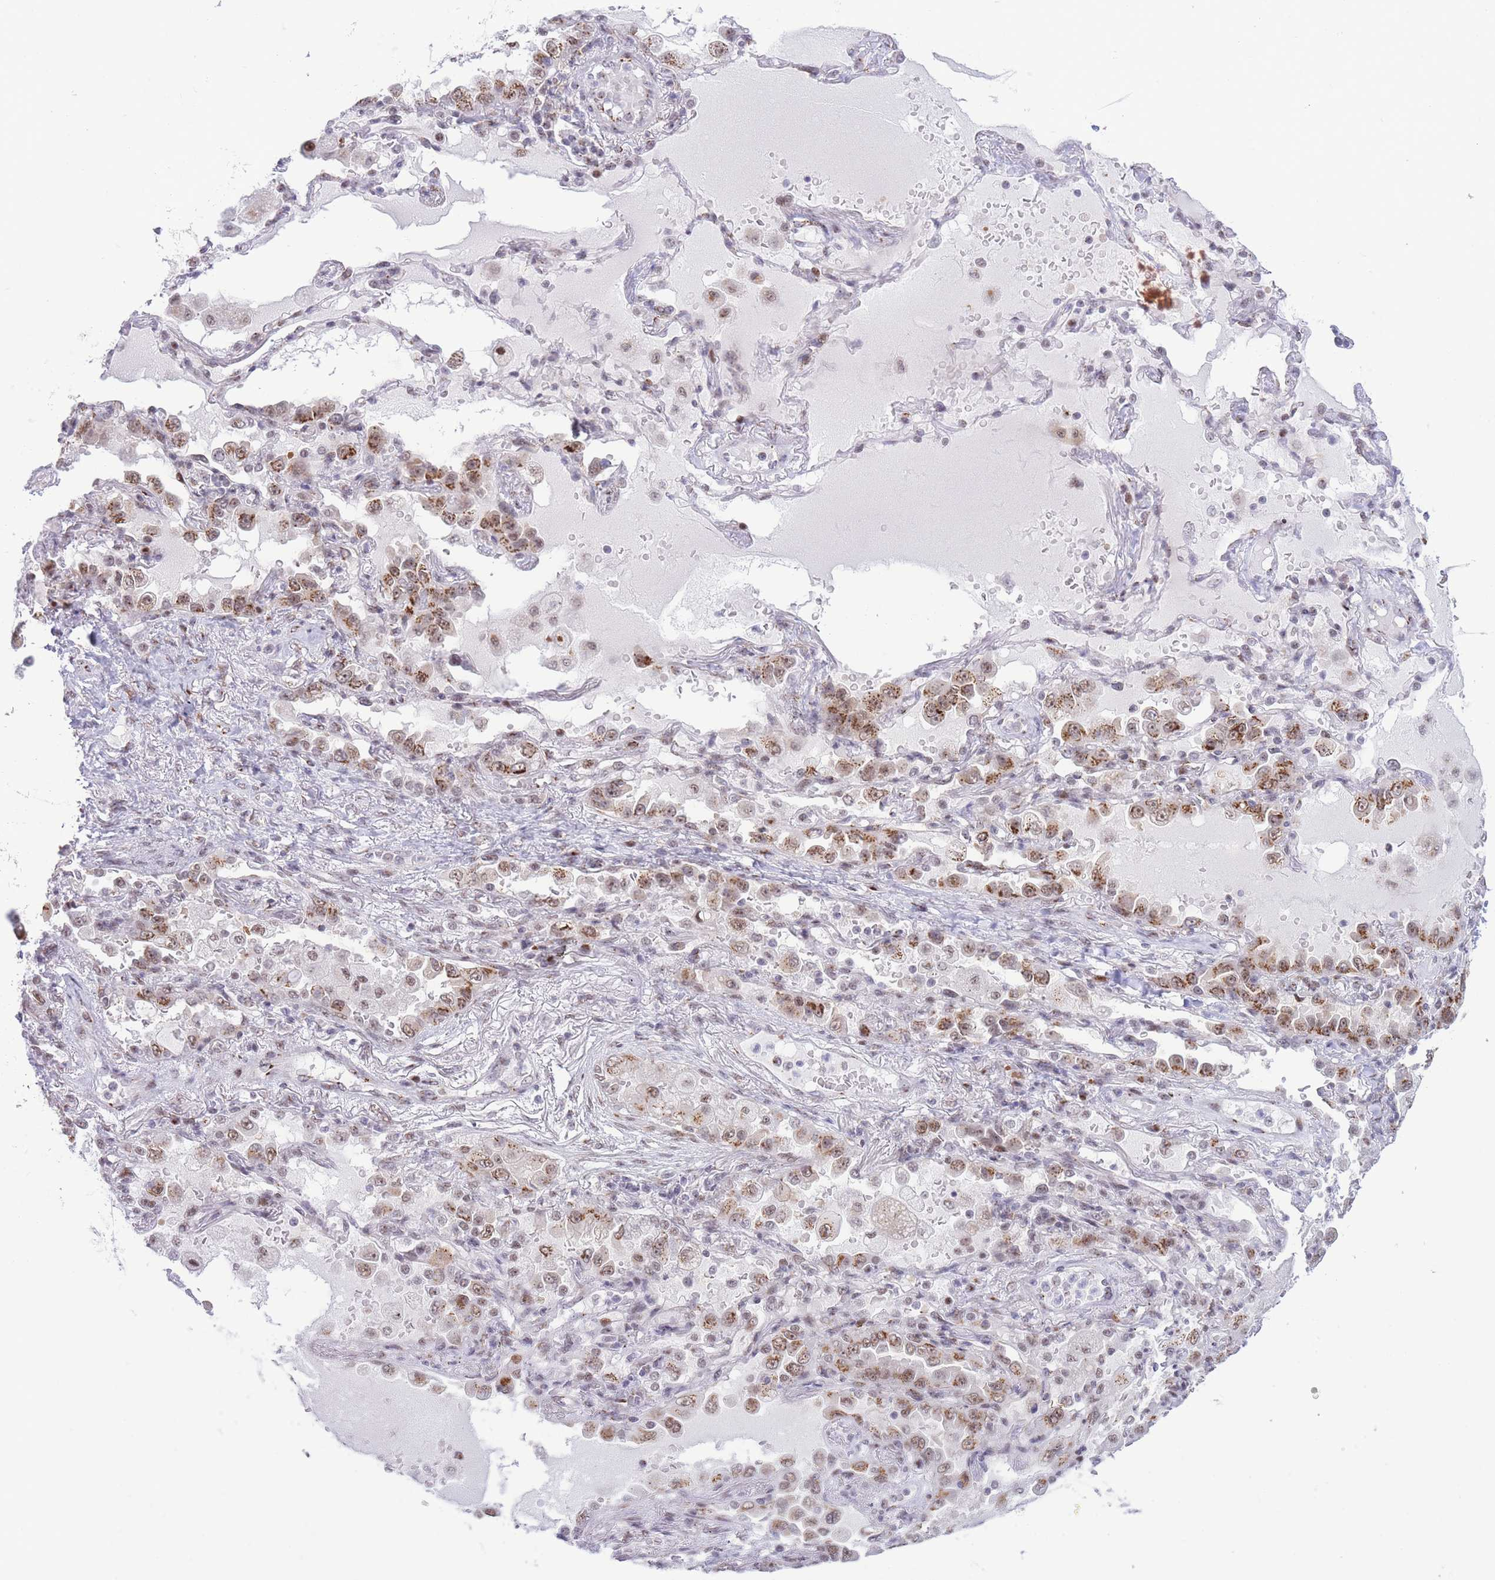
{"staining": {"intensity": "strong", "quantity": ">75%", "location": "cytoplasmic/membranous,nuclear"}, "tissue": "lung cancer", "cell_type": "Tumor cells", "image_type": "cancer", "snomed": [{"axis": "morphology", "description": "Squamous cell carcinoma, NOS"}, {"axis": "topography", "description": "Lung"}], "caption": "This photomicrograph demonstrates immunohistochemistry staining of human lung cancer, with high strong cytoplasmic/membranous and nuclear expression in about >75% of tumor cells.", "gene": "INO80C", "patient": {"sex": "male", "age": 74}}